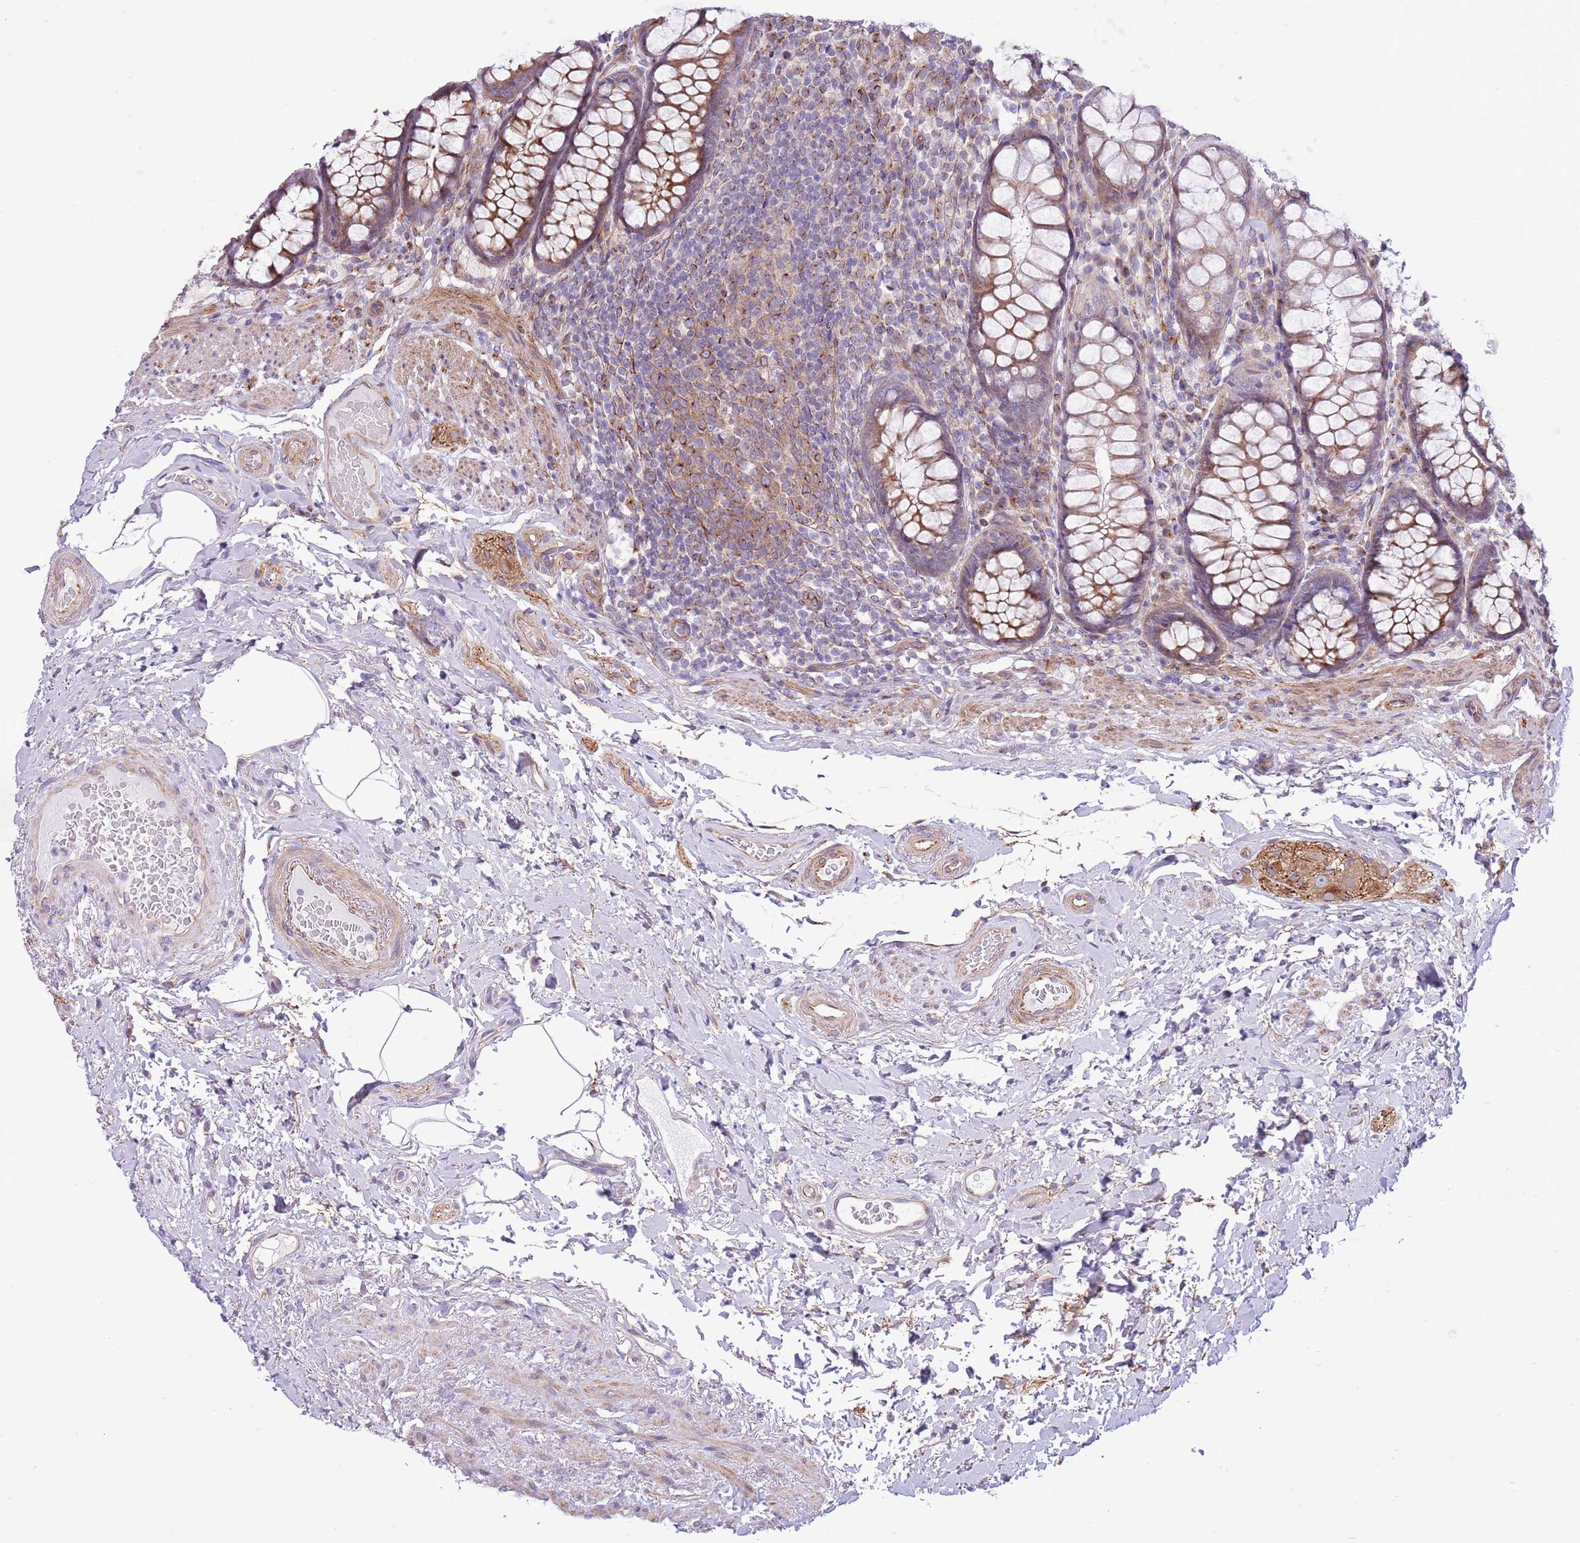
{"staining": {"intensity": "moderate", "quantity": "25%-75%", "location": "cytoplasmic/membranous"}, "tissue": "rectum", "cell_type": "Glandular cells", "image_type": "normal", "snomed": [{"axis": "morphology", "description": "Normal tissue, NOS"}, {"axis": "topography", "description": "Rectum"}], "caption": "Immunohistochemical staining of benign rectum shows 25%-75% levels of moderate cytoplasmic/membranous protein expression in approximately 25%-75% of glandular cells.", "gene": "ZC4H2", "patient": {"sex": "male", "age": 83}}